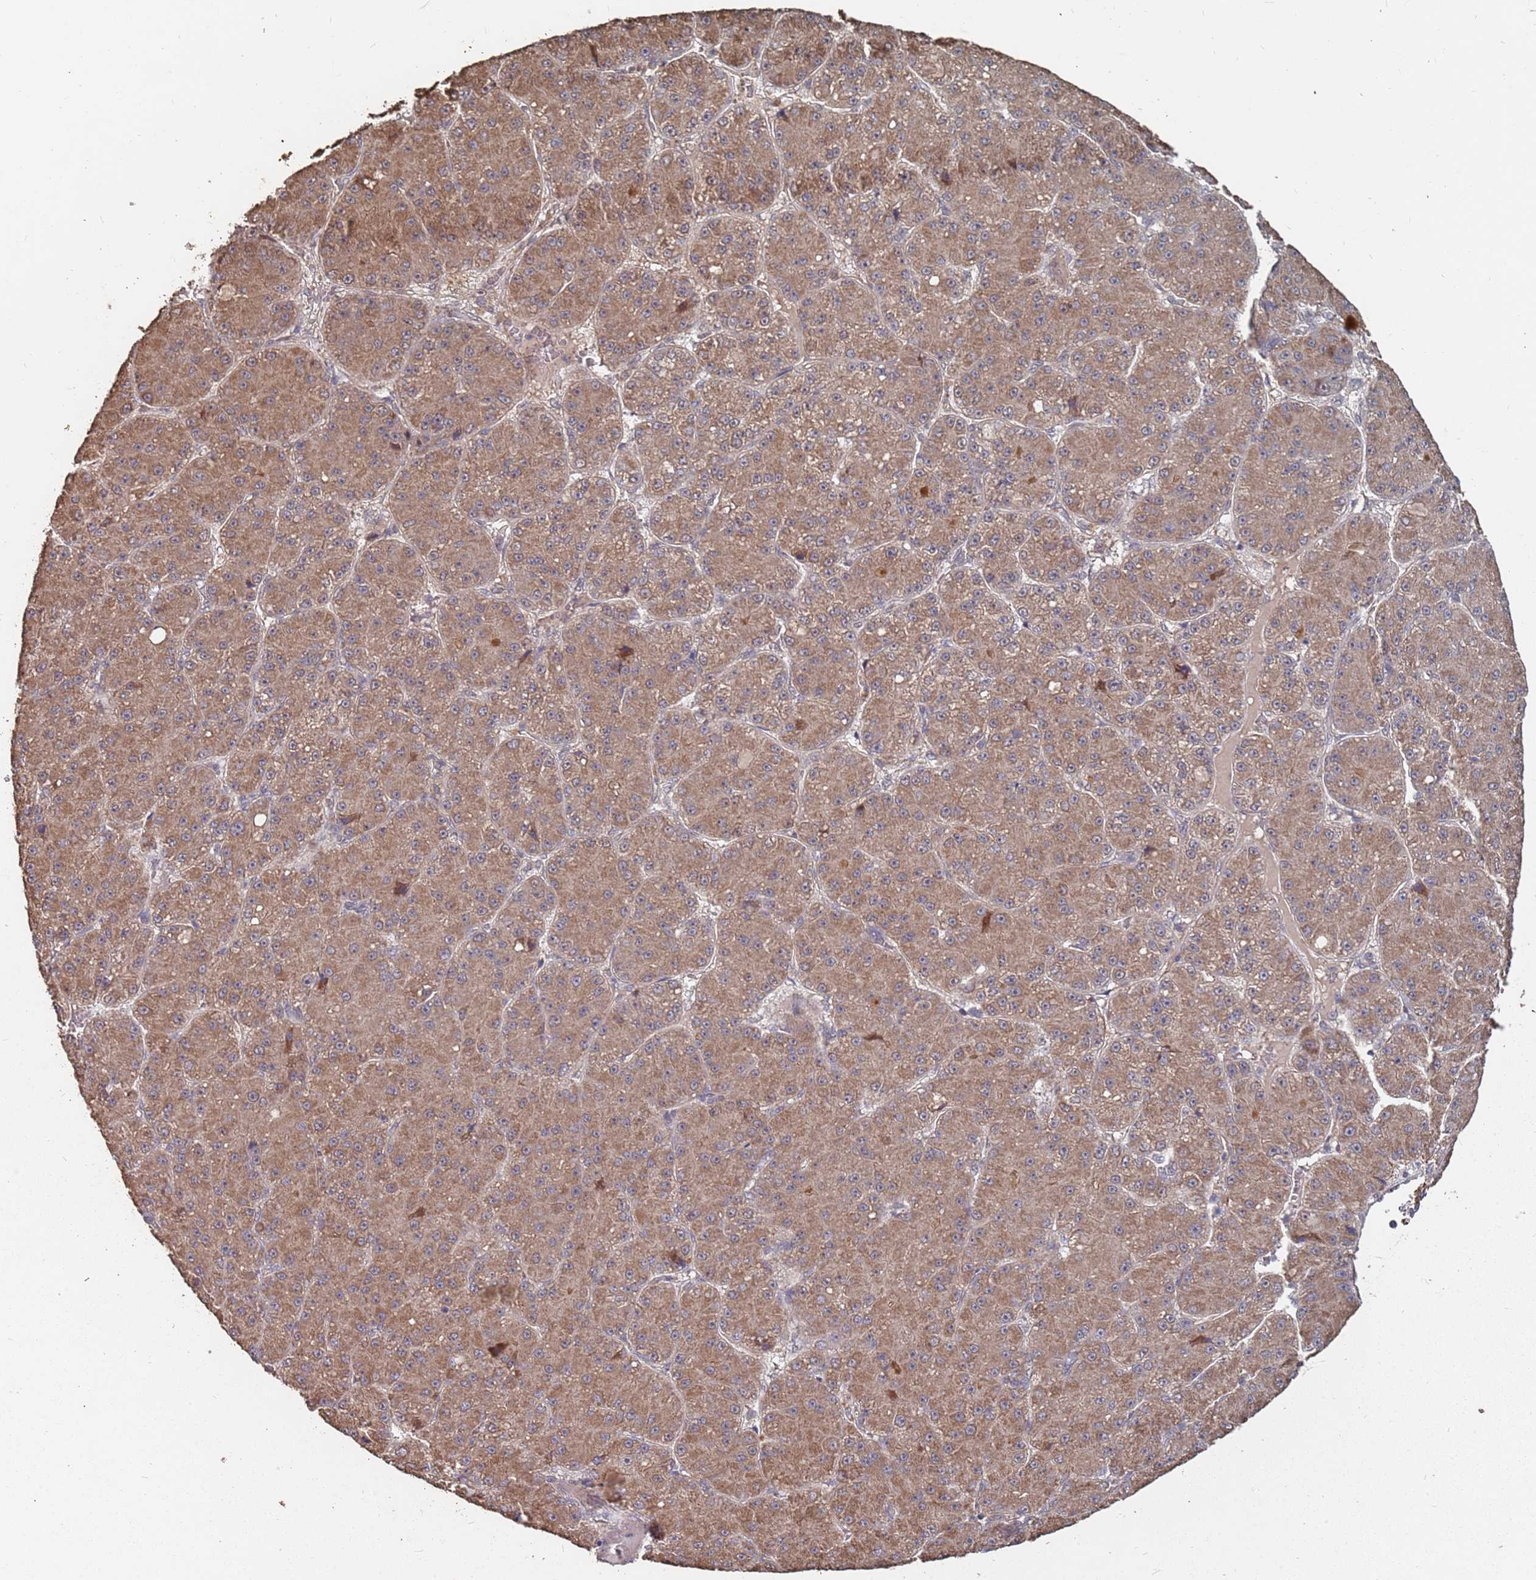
{"staining": {"intensity": "moderate", "quantity": ">75%", "location": "cytoplasmic/membranous"}, "tissue": "liver cancer", "cell_type": "Tumor cells", "image_type": "cancer", "snomed": [{"axis": "morphology", "description": "Carcinoma, Hepatocellular, NOS"}, {"axis": "topography", "description": "Liver"}], "caption": "Protein expression by IHC exhibits moderate cytoplasmic/membranous staining in about >75% of tumor cells in hepatocellular carcinoma (liver).", "gene": "PRORP", "patient": {"sex": "male", "age": 67}}